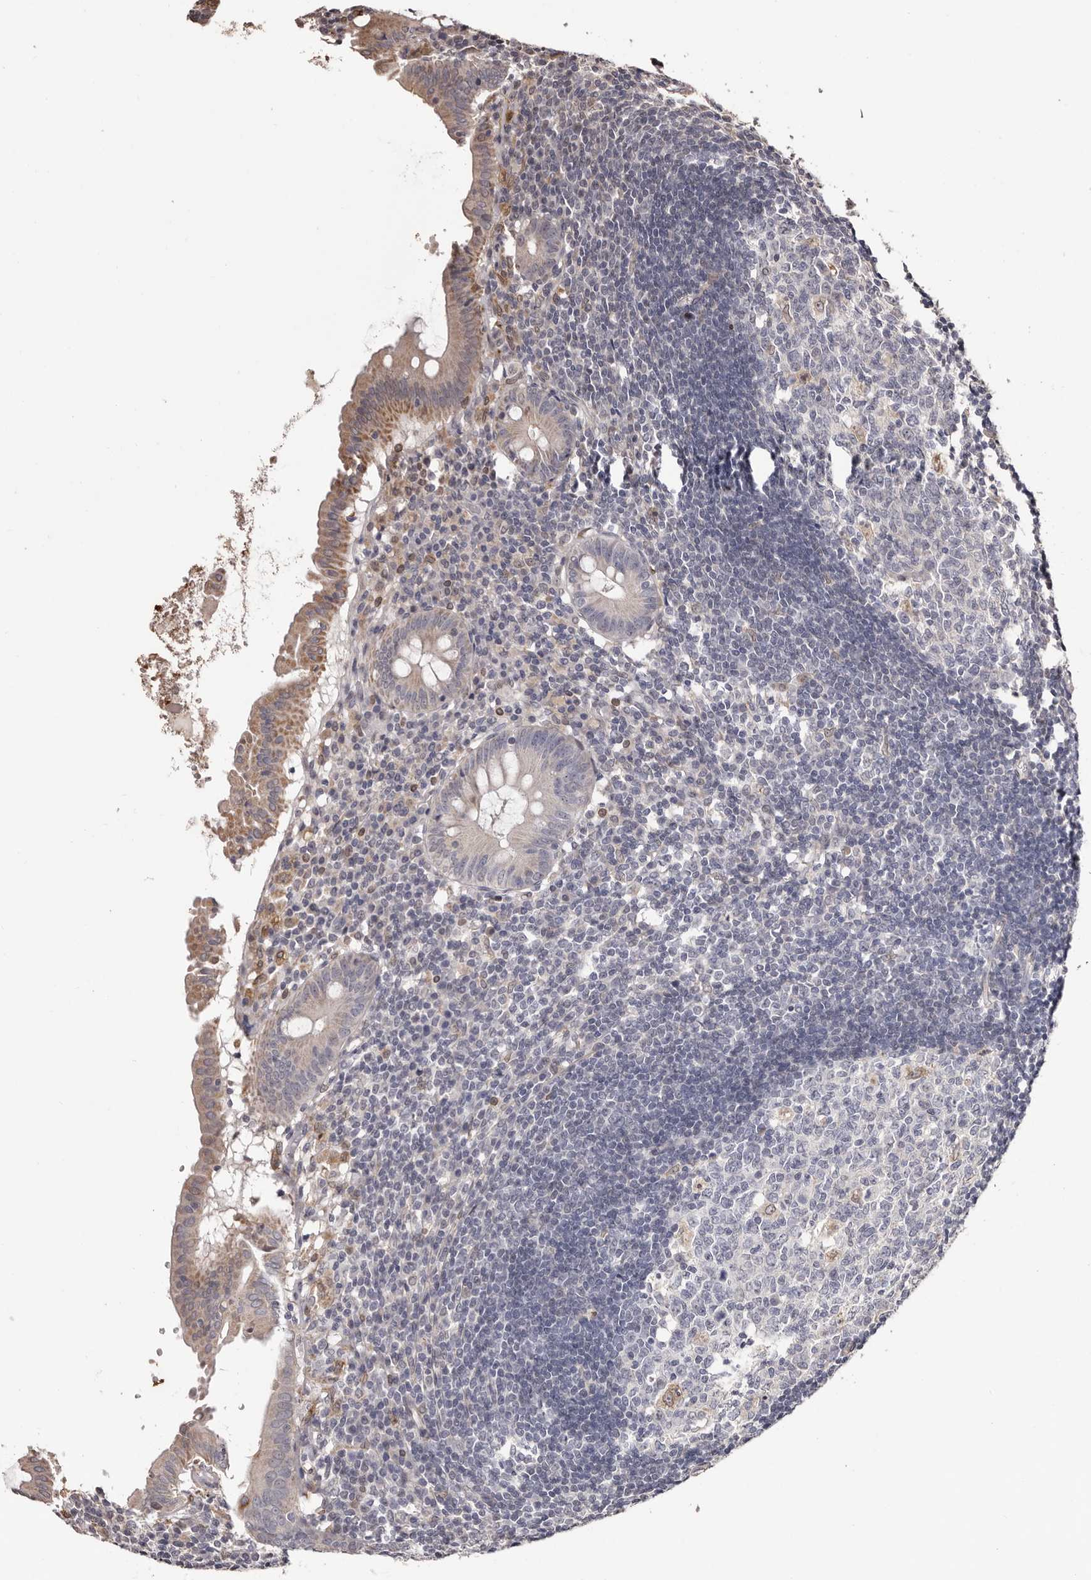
{"staining": {"intensity": "moderate", "quantity": ">75%", "location": "cytoplasmic/membranous"}, "tissue": "appendix", "cell_type": "Glandular cells", "image_type": "normal", "snomed": [{"axis": "morphology", "description": "Normal tissue, NOS"}, {"axis": "topography", "description": "Appendix"}], "caption": "Immunohistochemistry (IHC) staining of unremarkable appendix, which exhibits medium levels of moderate cytoplasmic/membranous staining in about >75% of glandular cells indicating moderate cytoplasmic/membranous protein positivity. The staining was performed using DAB (3,3'-diaminobenzidine) (brown) for protein detection and nuclei were counterstained in hematoxylin (blue).", "gene": "ZCCHC7", "patient": {"sex": "female", "age": 54}}